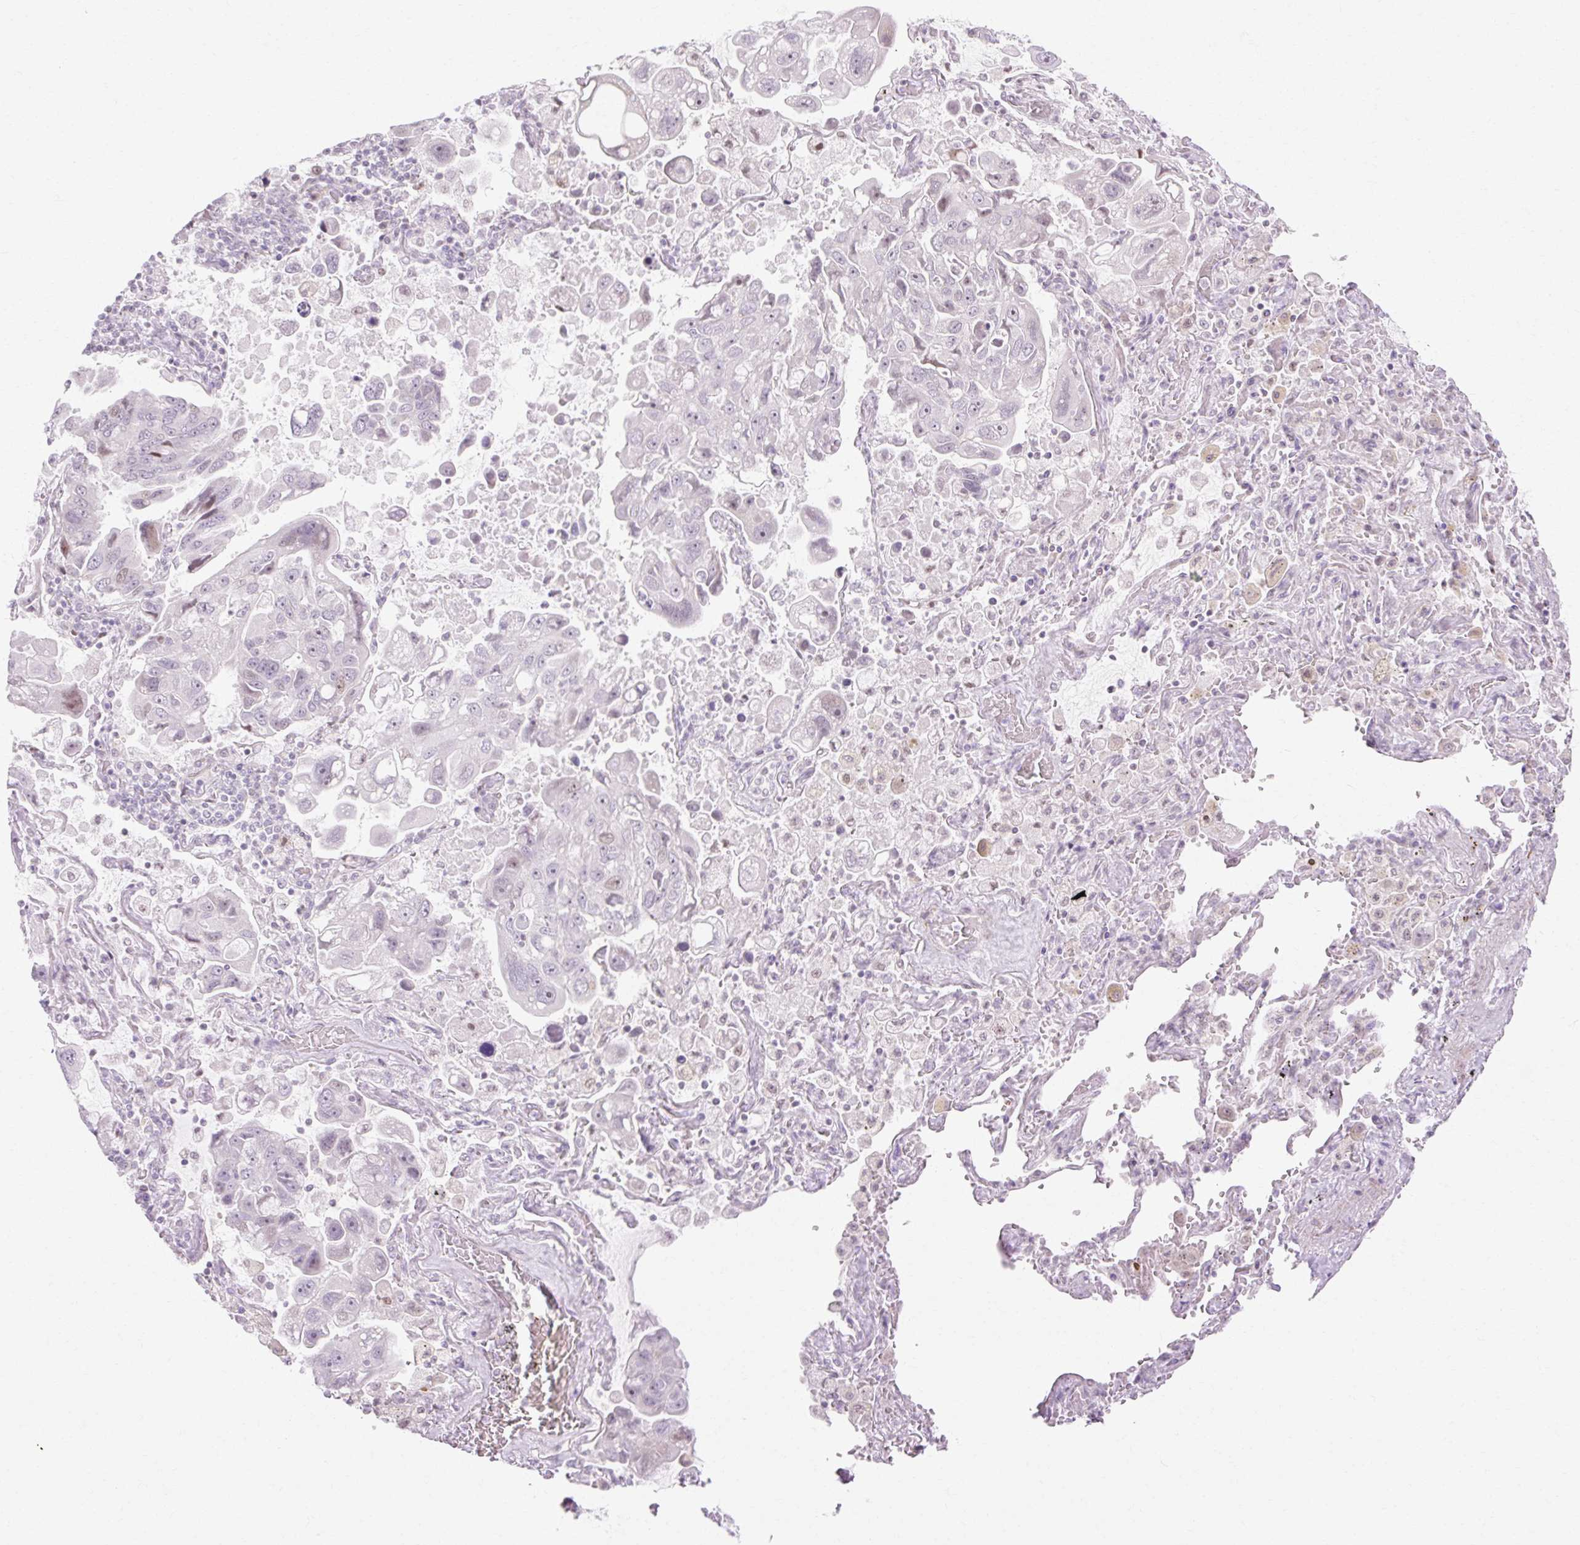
{"staining": {"intensity": "negative", "quantity": "none", "location": "none"}, "tissue": "lung cancer", "cell_type": "Tumor cells", "image_type": "cancer", "snomed": [{"axis": "morphology", "description": "Adenocarcinoma, NOS"}, {"axis": "topography", "description": "Lung"}], "caption": "Tumor cells show no significant positivity in adenocarcinoma (lung).", "gene": "C3orf49", "patient": {"sex": "male", "age": 64}}